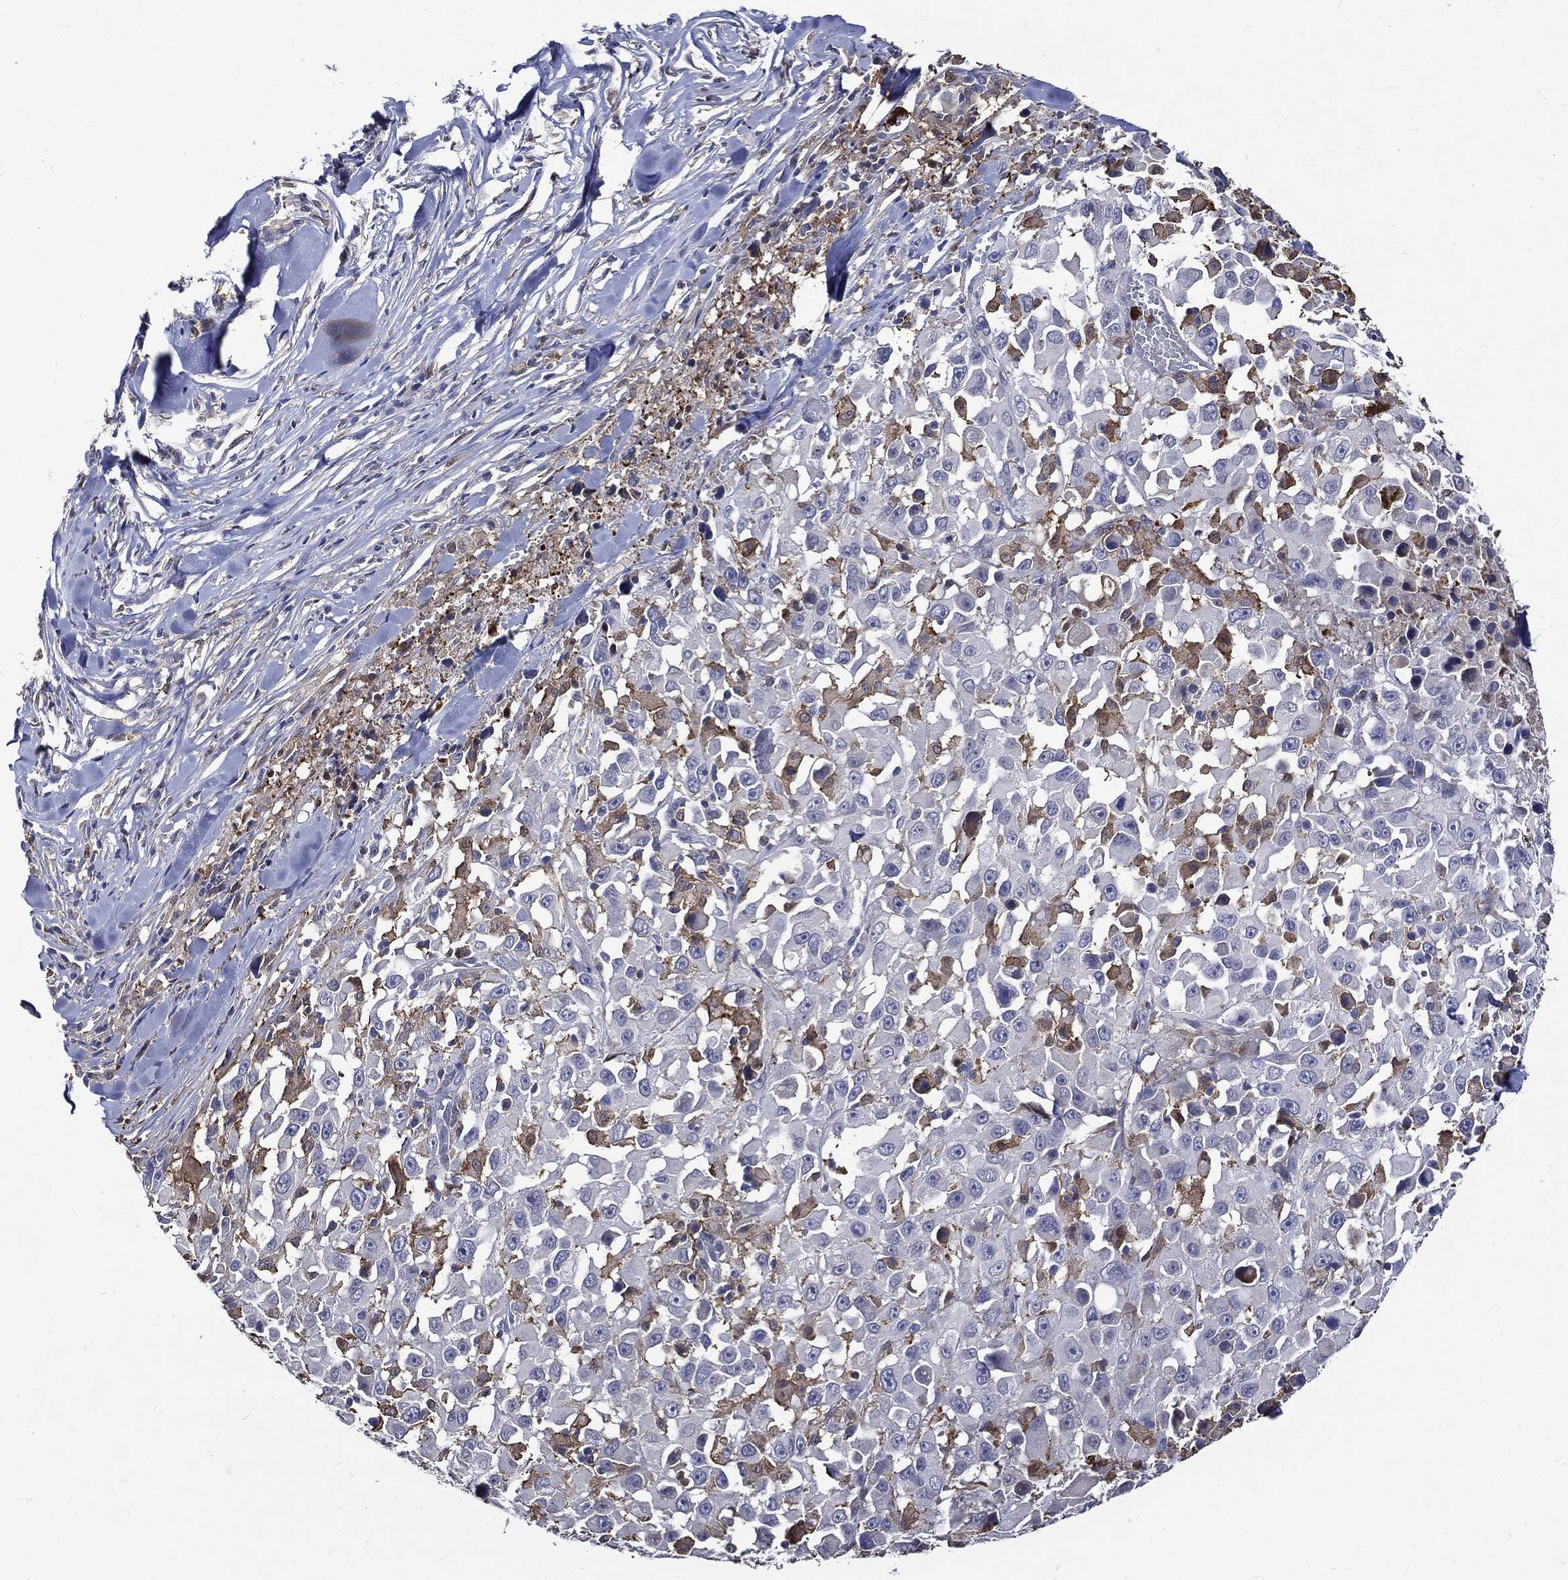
{"staining": {"intensity": "negative", "quantity": "none", "location": "none"}, "tissue": "melanoma", "cell_type": "Tumor cells", "image_type": "cancer", "snomed": [{"axis": "morphology", "description": "Malignant melanoma, Metastatic site"}, {"axis": "topography", "description": "Lymph node"}], "caption": "This is an immunohistochemistry (IHC) photomicrograph of human melanoma. There is no positivity in tumor cells.", "gene": "GPR171", "patient": {"sex": "male", "age": 50}}